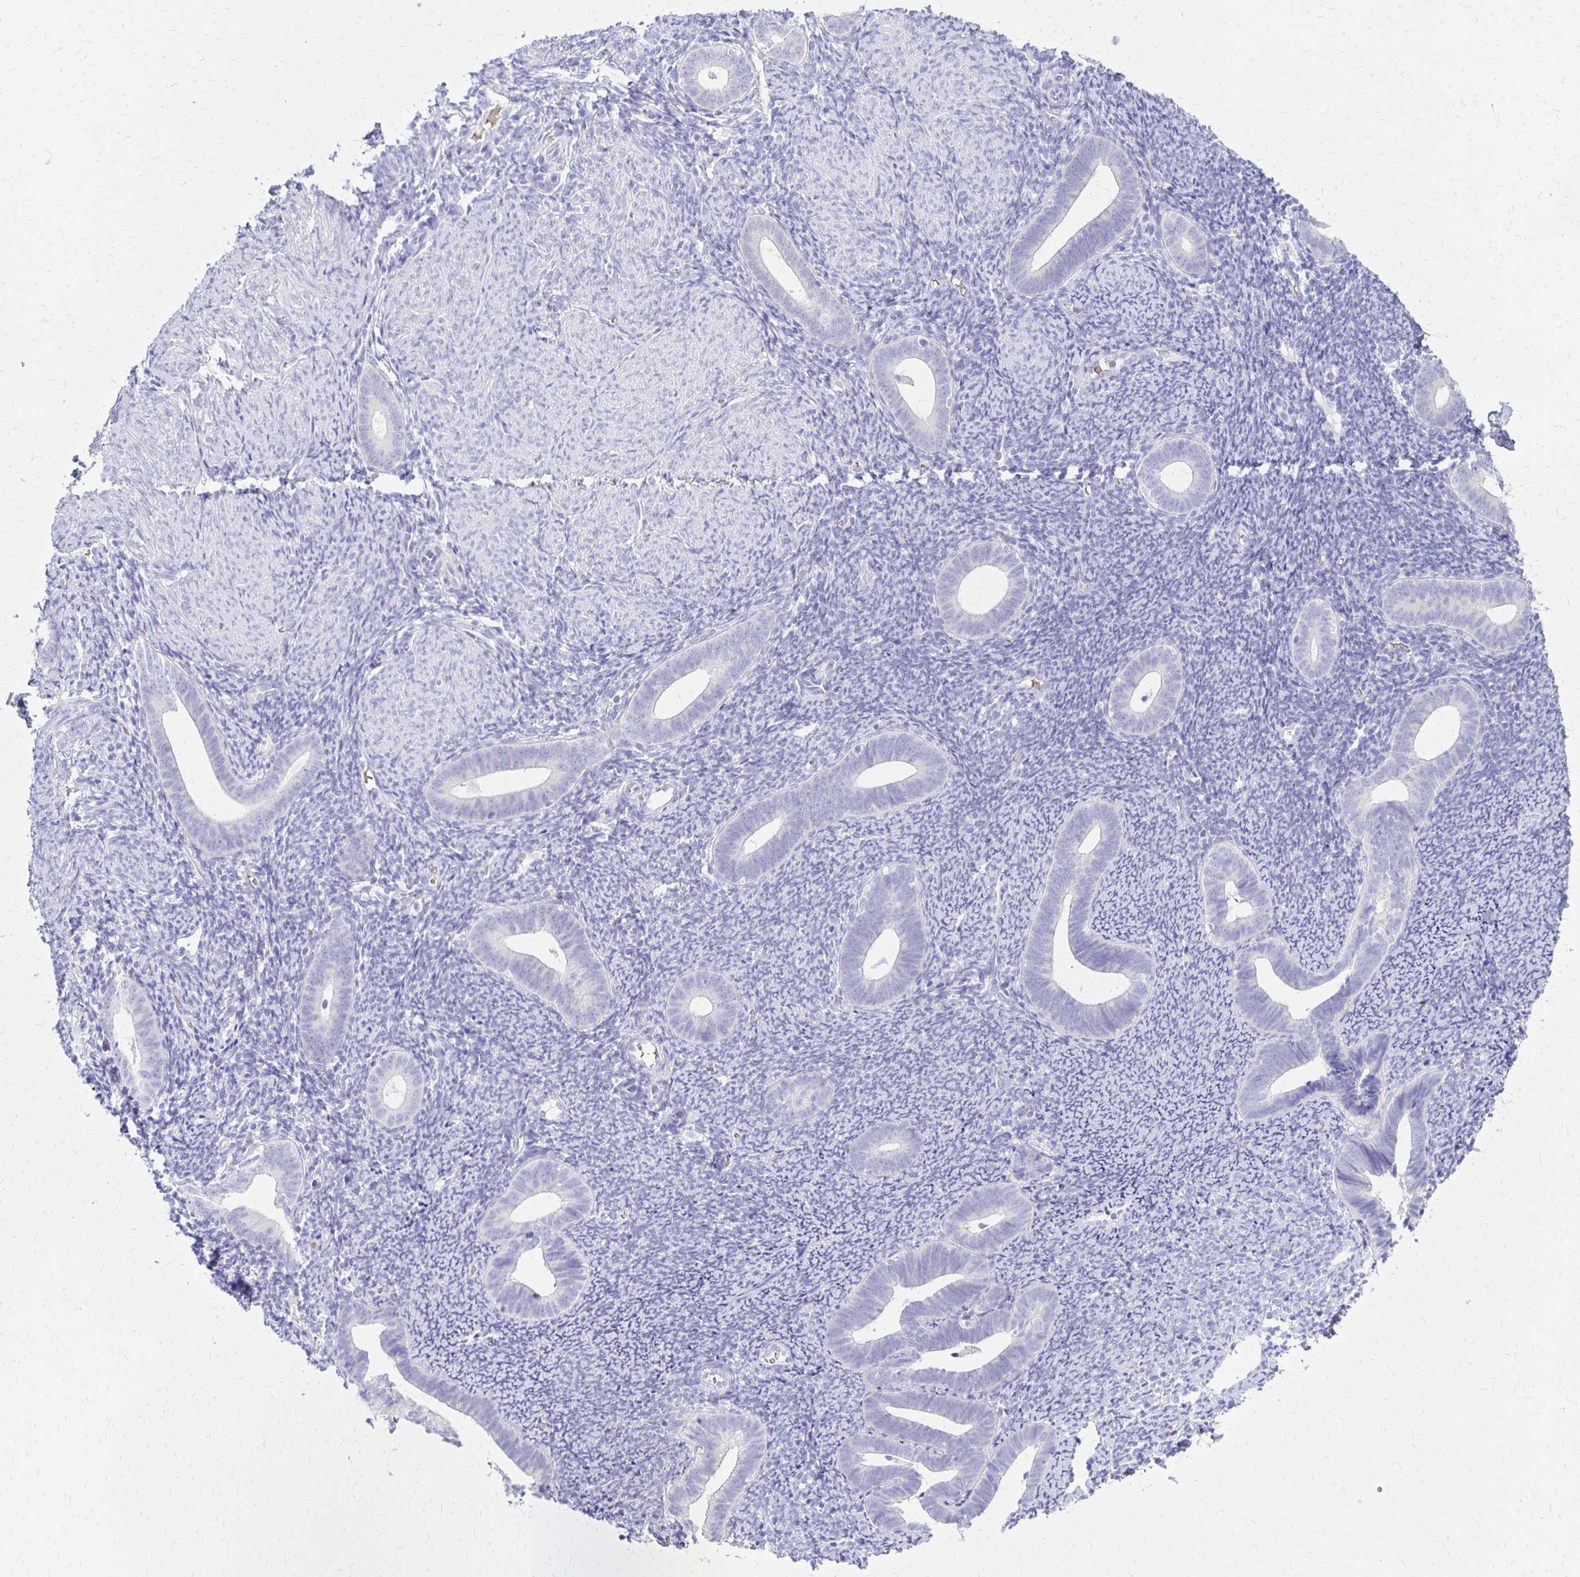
{"staining": {"intensity": "negative", "quantity": "none", "location": "none"}, "tissue": "endometrium", "cell_type": "Cells in endometrial stroma", "image_type": "normal", "snomed": [{"axis": "morphology", "description": "Normal tissue, NOS"}, {"axis": "topography", "description": "Endometrium"}], "caption": "Image shows no protein expression in cells in endometrial stroma of unremarkable endometrium.", "gene": "FNTB", "patient": {"sex": "female", "age": 39}}